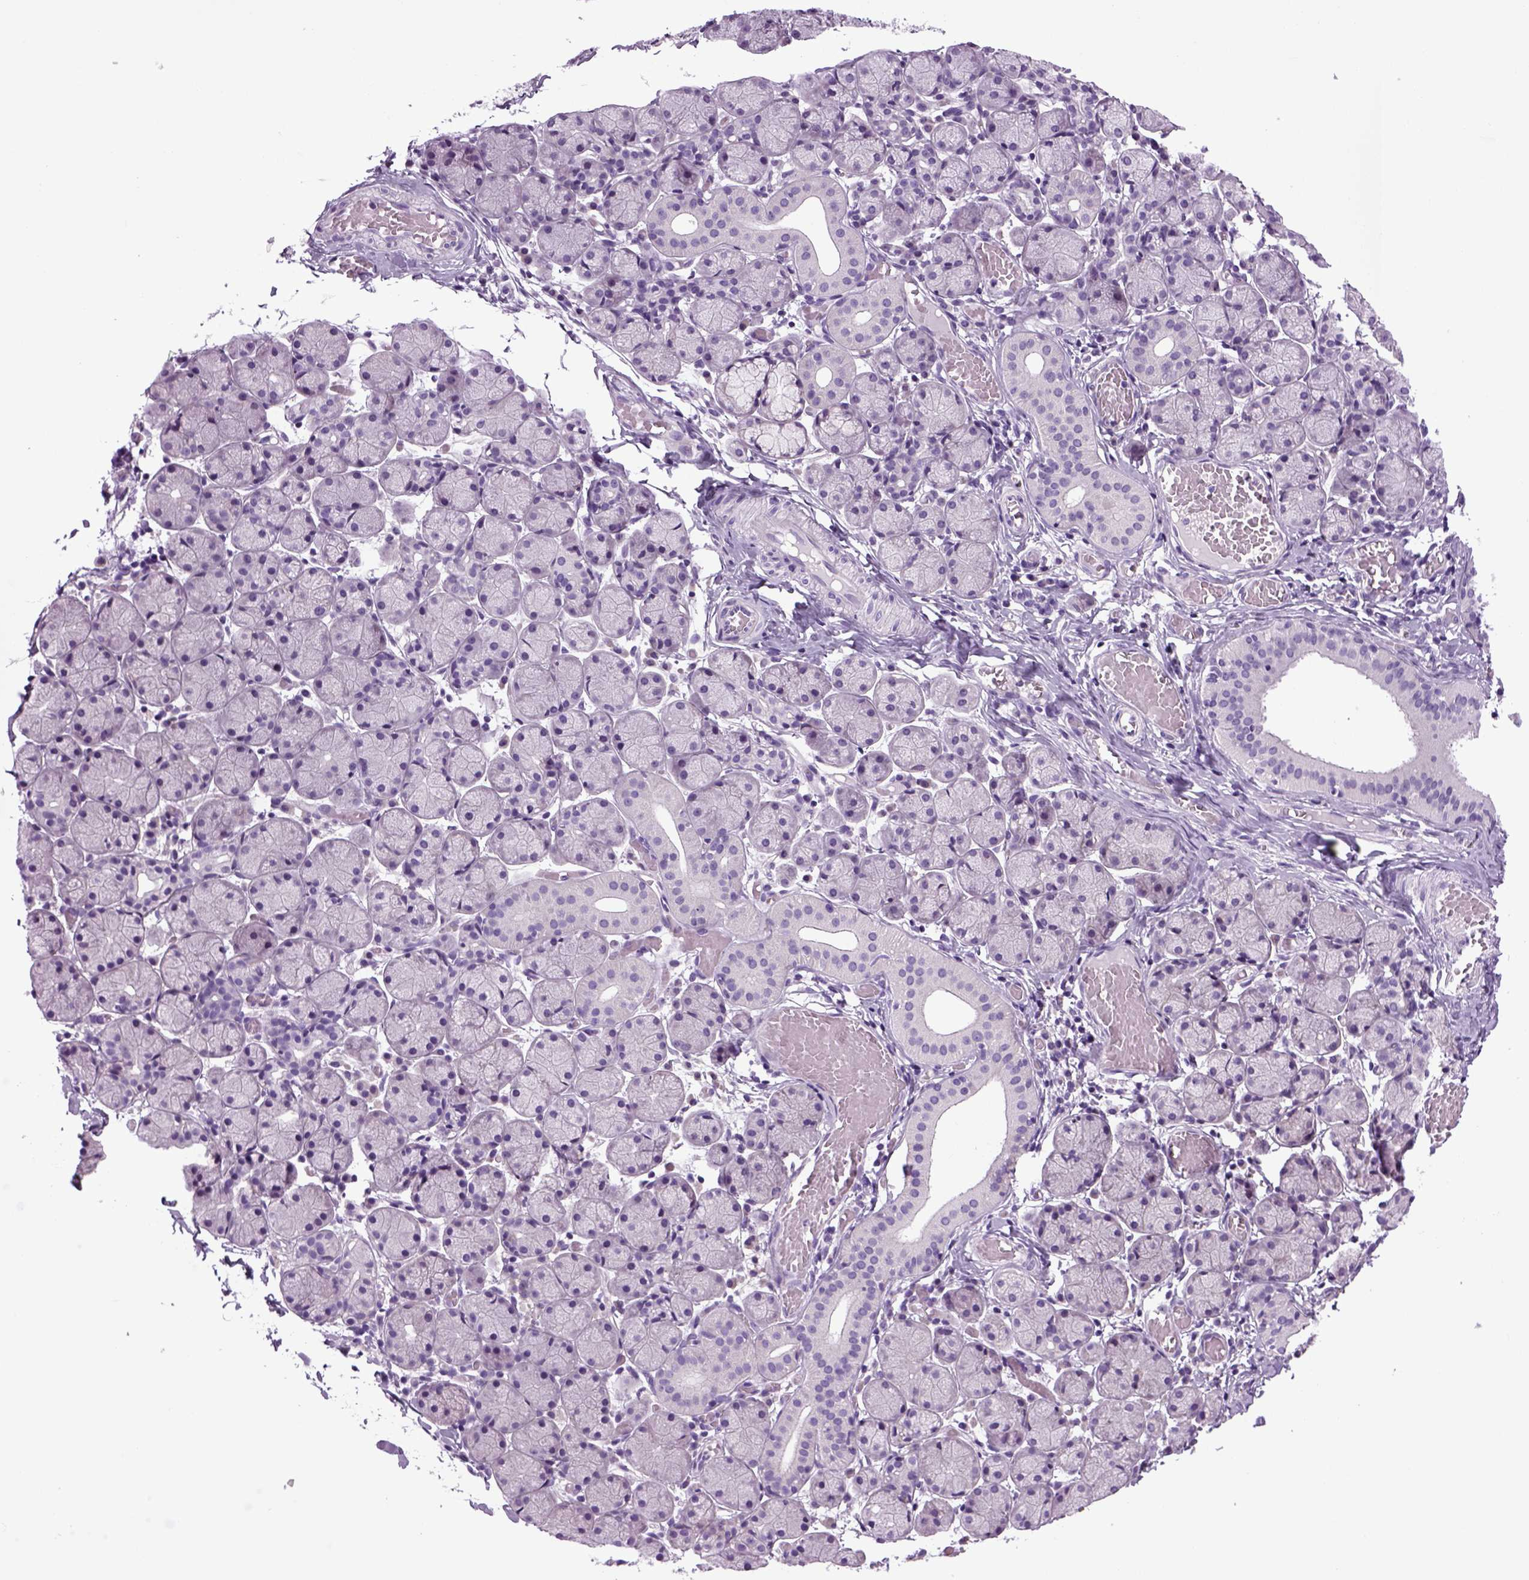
{"staining": {"intensity": "negative", "quantity": "none", "location": "none"}, "tissue": "salivary gland", "cell_type": "Glandular cells", "image_type": "normal", "snomed": [{"axis": "morphology", "description": "Normal tissue, NOS"}, {"axis": "topography", "description": "Salivary gland"}], "caption": "The image demonstrates no staining of glandular cells in unremarkable salivary gland.", "gene": "HMCN2", "patient": {"sex": "female", "age": 24}}